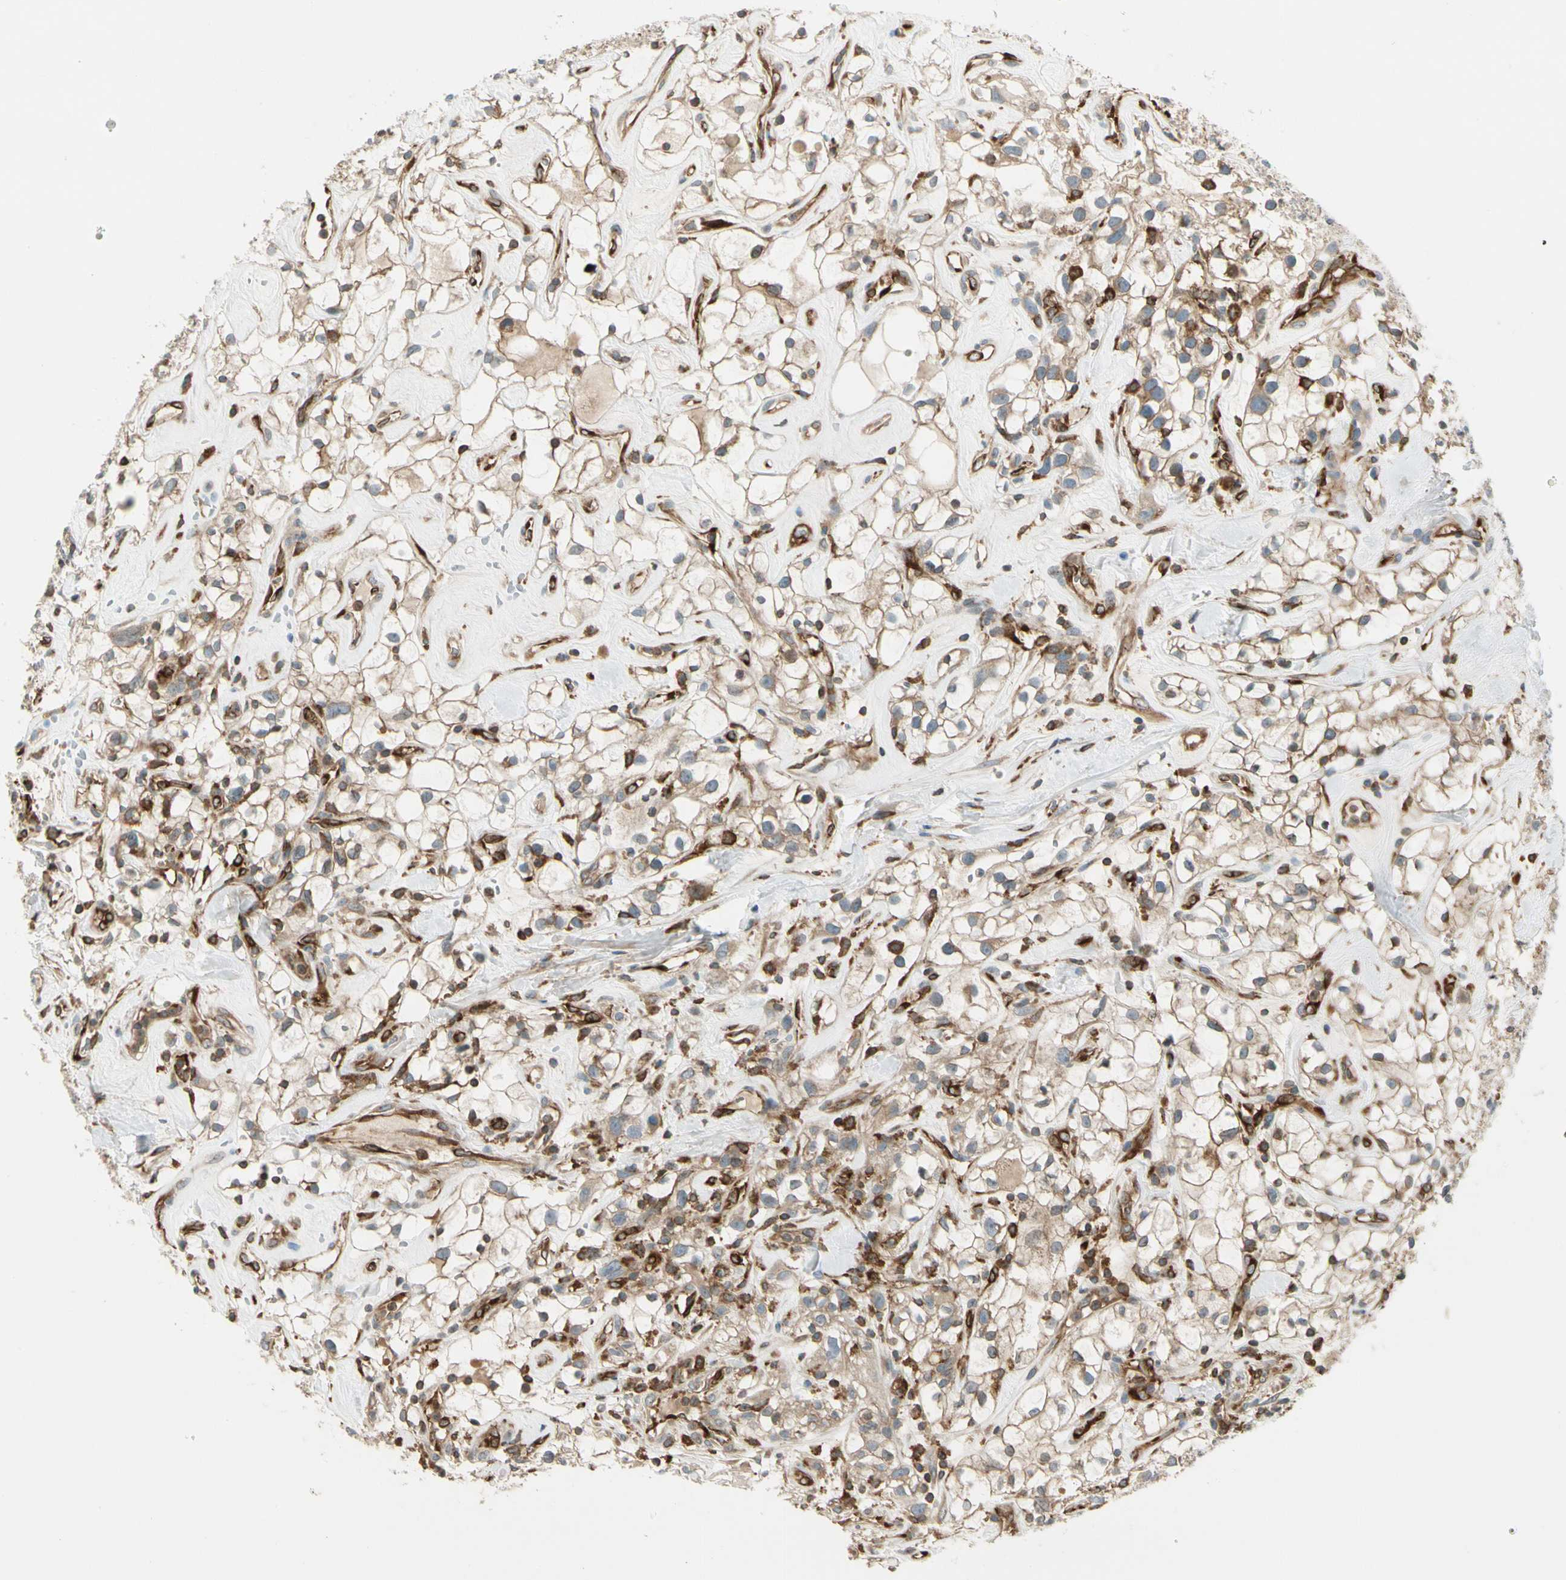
{"staining": {"intensity": "weak", "quantity": ">75%", "location": "cytoplasmic/membranous"}, "tissue": "renal cancer", "cell_type": "Tumor cells", "image_type": "cancer", "snomed": [{"axis": "morphology", "description": "Adenocarcinoma, NOS"}, {"axis": "topography", "description": "Kidney"}], "caption": "There is low levels of weak cytoplasmic/membranous expression in tumor cells of renal cancer (adenocarcinoma), as demonstrated by immunohistochemical staining (brown color).", "gene": "TRIO", "patient": {"sex": "female", "age": 60}}